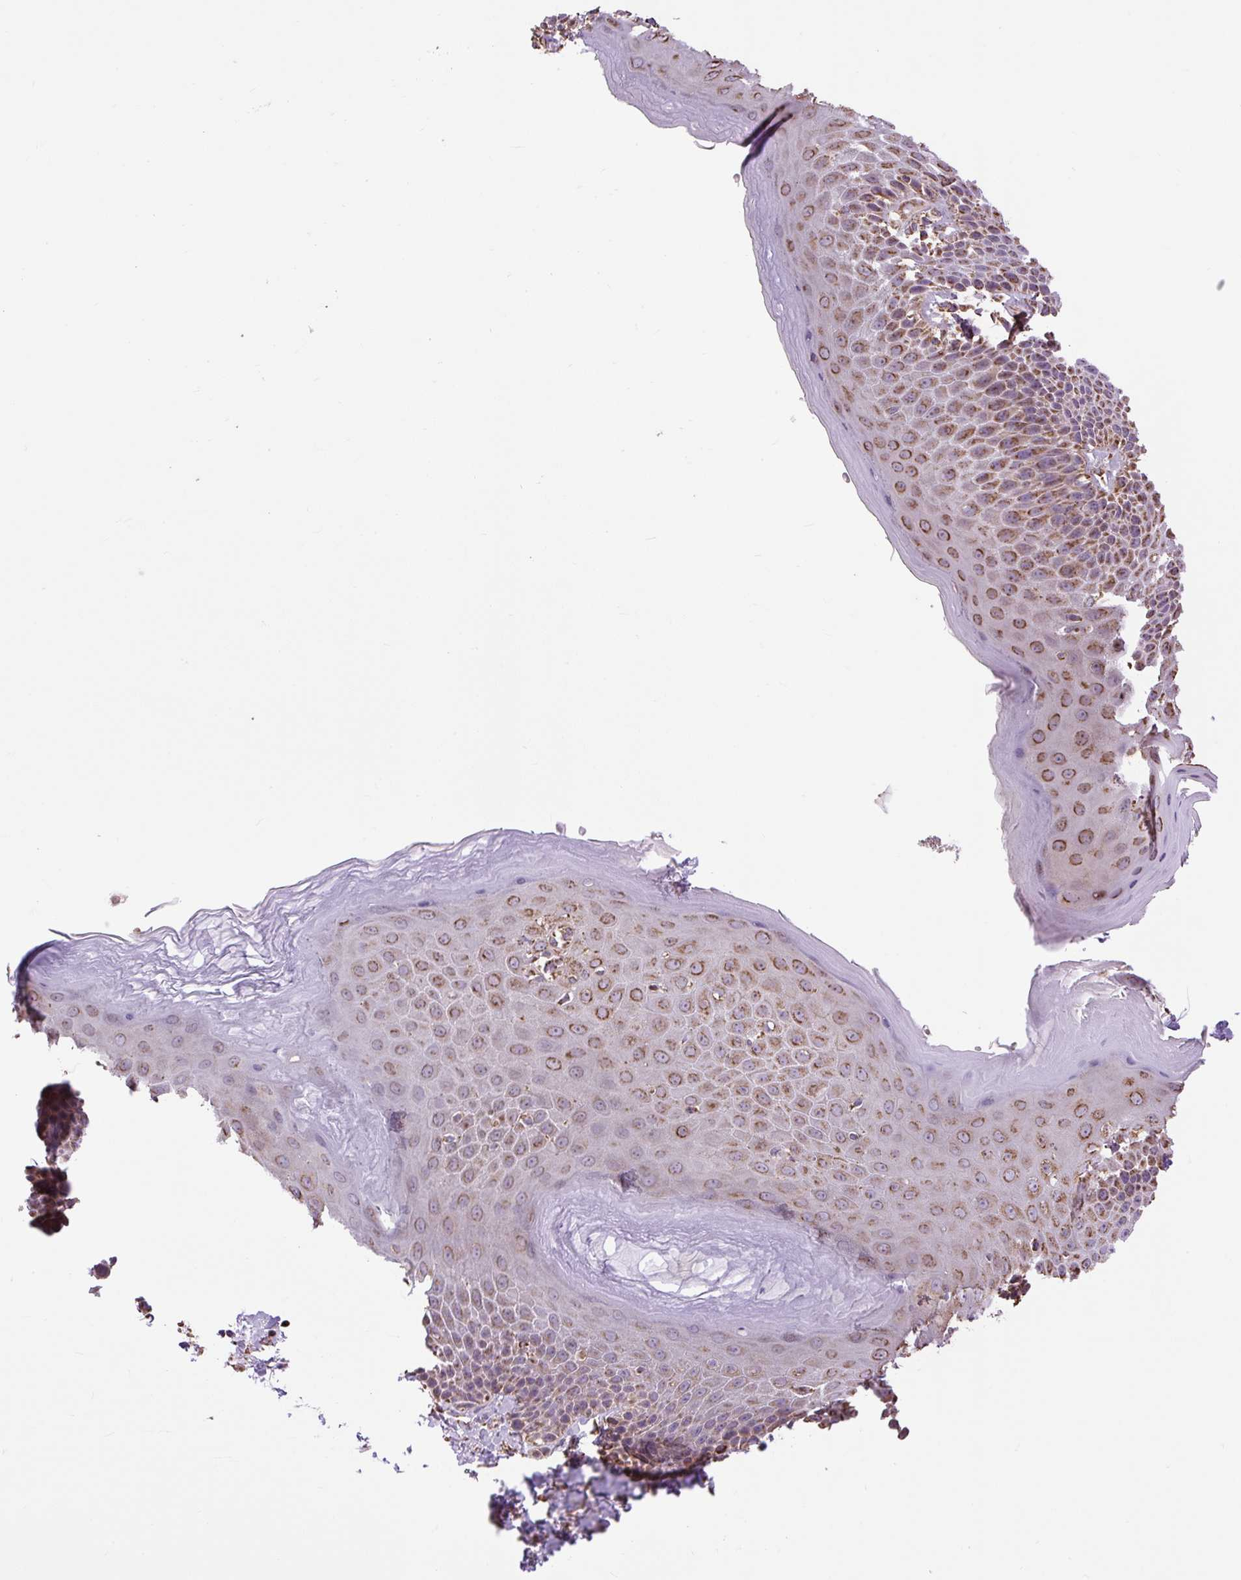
{"staining": {"intensity": "moderate", "quantity": ">75%", "location": "cytoplasmic/membranous"}, "tissue": "skin", "cell_type": "Epidermal cells", "image_type": "normal", "snomed": [{"axis": "morphology", "description": "Normal tissue, NOS"}, {"axis": "topography", "description": "Peripheral nerve tissue"}], "caption": "IHC (DAB) staining of normal human skin displays moderate cytoplasmic/membranous protein staining in about >75% of epidermal cells. (DAB (3,3'-diaminobenzidine) IHC with brightfield microscopy, high magnification).", "gene": "PLCG1", "patient": {"sex": "male", "age": 51}}